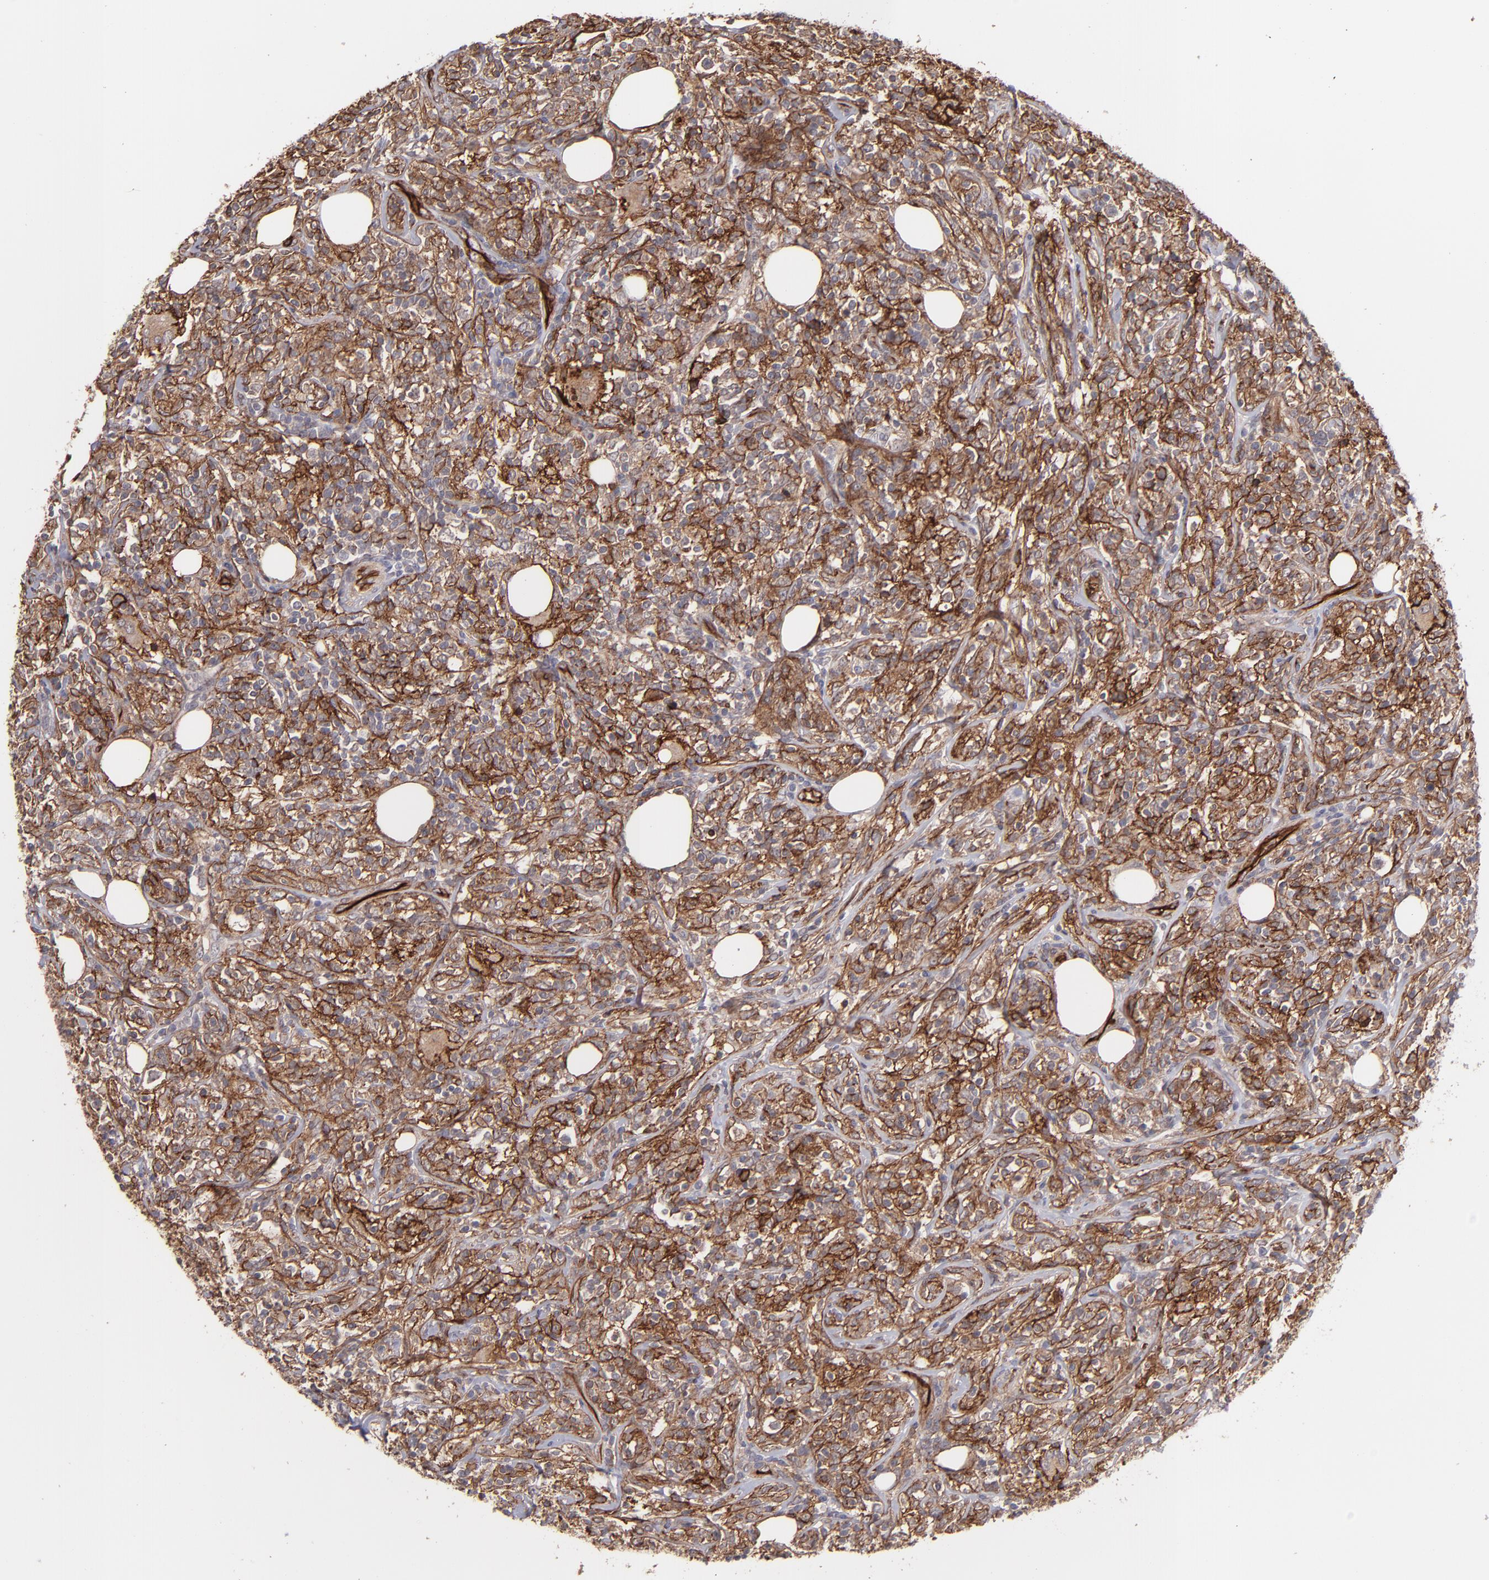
{"staining": {"intensity": "strong", "quantity": ">75%", "location": "cytoplasmic/membranous"}, "tissue": "lymphoma", "cell_type": "Tumor cells", "image_type": "cancer", "snomed": [{"axis": "morphology", "description": "Malignant lymphoma, non-Hodgkin's type, High grade"}, {"axis": "topography", "description": "Lymph node"}], "caption": "Protein expression by immunohistochemistry (IHC) shows strong cytoplasmic/membranous positivity in approximately >75% of tumor cells in high-grade malignant lymphoma, non-Hodgkin's type.", "gene": "ICAM1", "patient": {"sex": "female", "age": 84}}